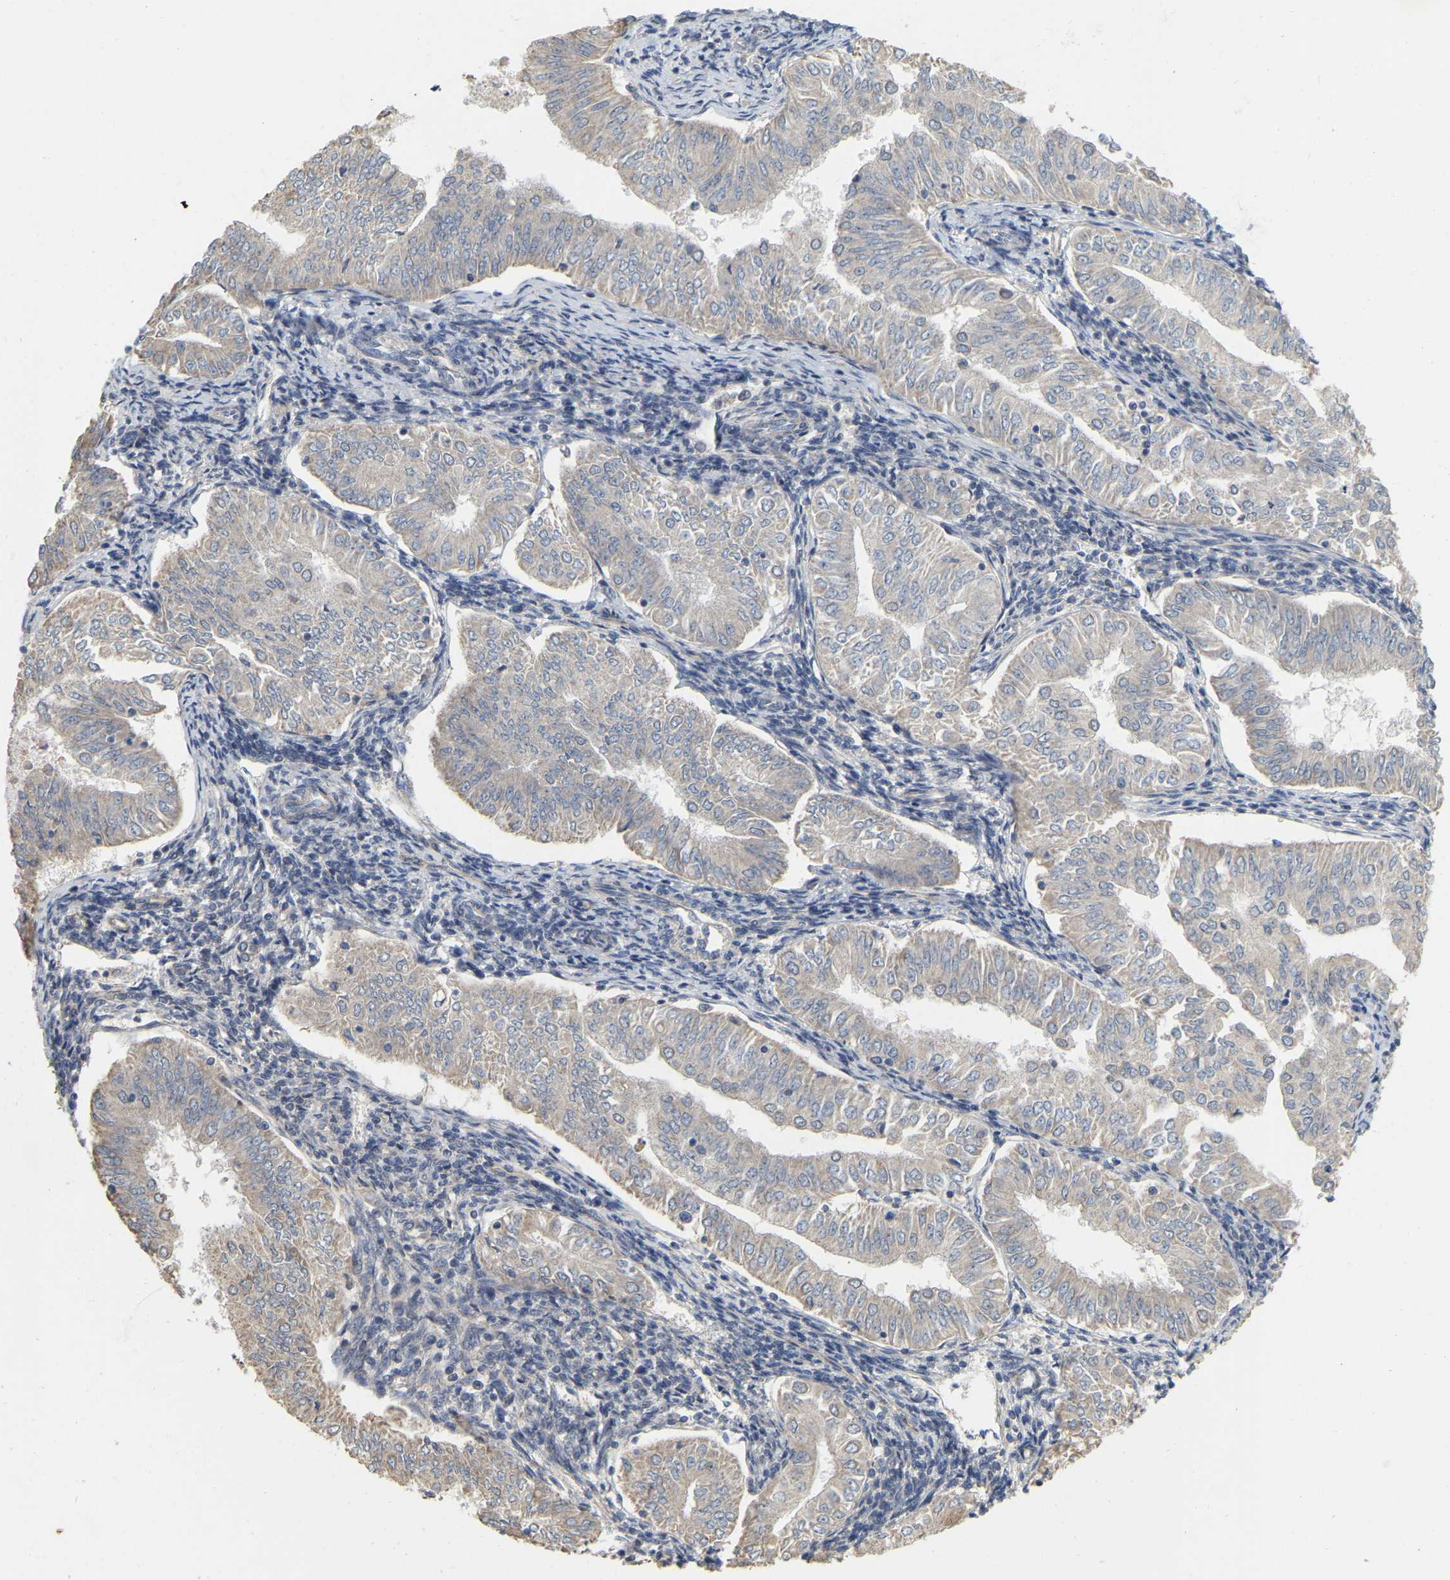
{"staining": {"intensity": "weak", "quantity": "<25%", "location": "cytoplasmic/membranous"}, "tissue": "endometrial cancer", "cell_type": "Tumor cells", "image_type": "cancer", "snomed": [{"axis": "morphology", "description": "Normal tissue, NOS"}, {"axis": "morphology", "description": "Adenocarcinoma, NOS"}, {"axis": "topography", "description": "Endometrium"}], "caption": "DAB immunohistochemical staining of human endometrial adenocarcinoma displays no significant positivity in tumor cells. The staining was performed using DAB (3,3'-diaminobenzidine) to visualize the protein expression in brown, while the nuclei were stained in blue with hematoxylin (Magnification: 20x).", "gene": "SSH1", "patient": {"sex": "female", "age": 53}}